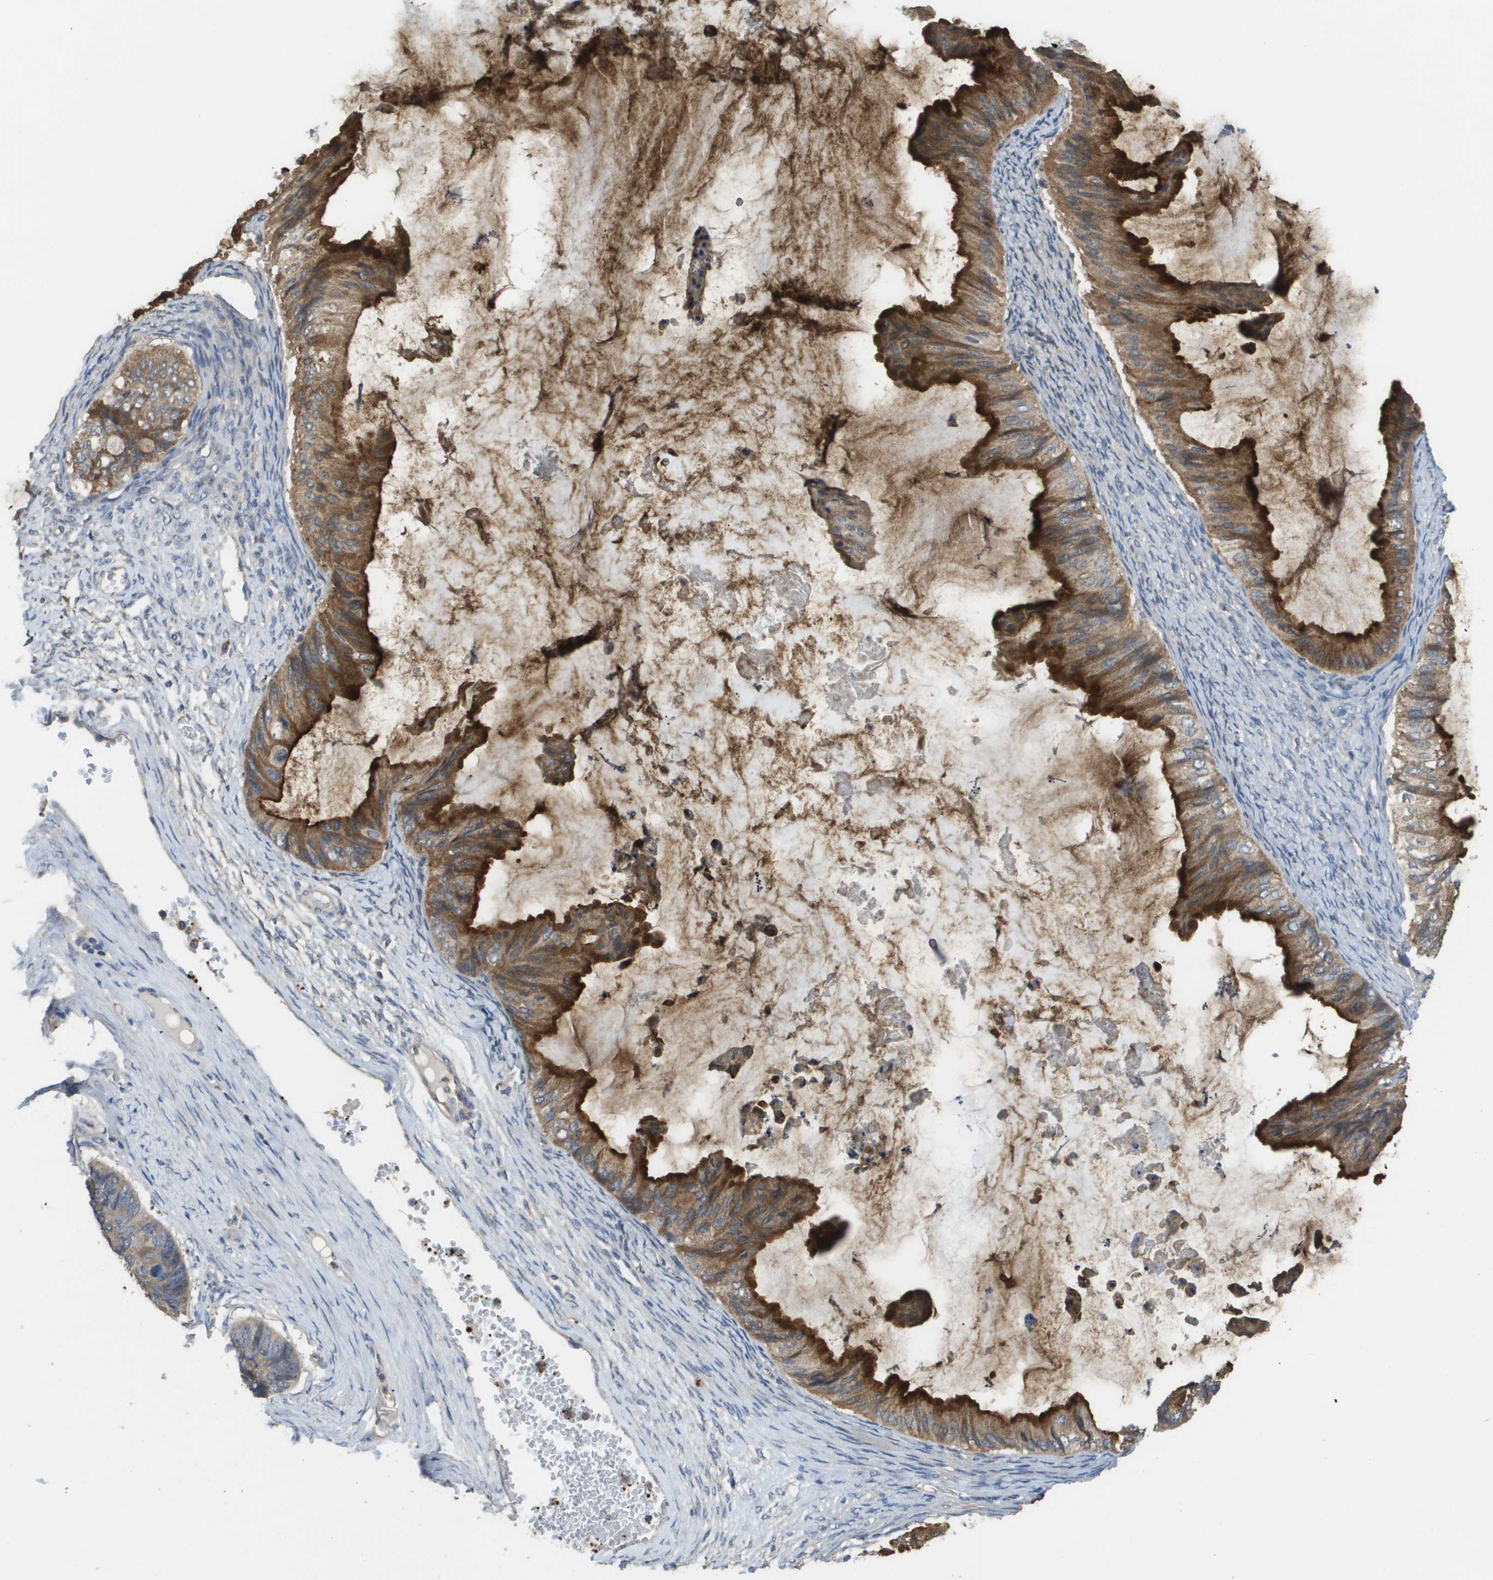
{"staining": {"intensity": "strong", "quantity": ">75%", "location": "cytoplasmic/membranous"}, "tissue": "ovarian cancer", "cell_type": "Tumor cells", "image_type": "cancer", "snomed": [{"axis": "morphology", "description": "Cystadenocarcinoma, mucinous, NOS"}, {"axis": "topography", "description": "Ovary"}], "caption": "A brown stain highlights strong cytoplasmic/membranous staining of a protein in human ovarian cancer (mucinous cystadenocarcinoma) tumor cells. Using DAB (brown) and hematoxylin (blue) stains, captured at high magnification using brightfield microscopy.", "gene": "RAB27B", "patient": {"sex": "female", "age": 61}}